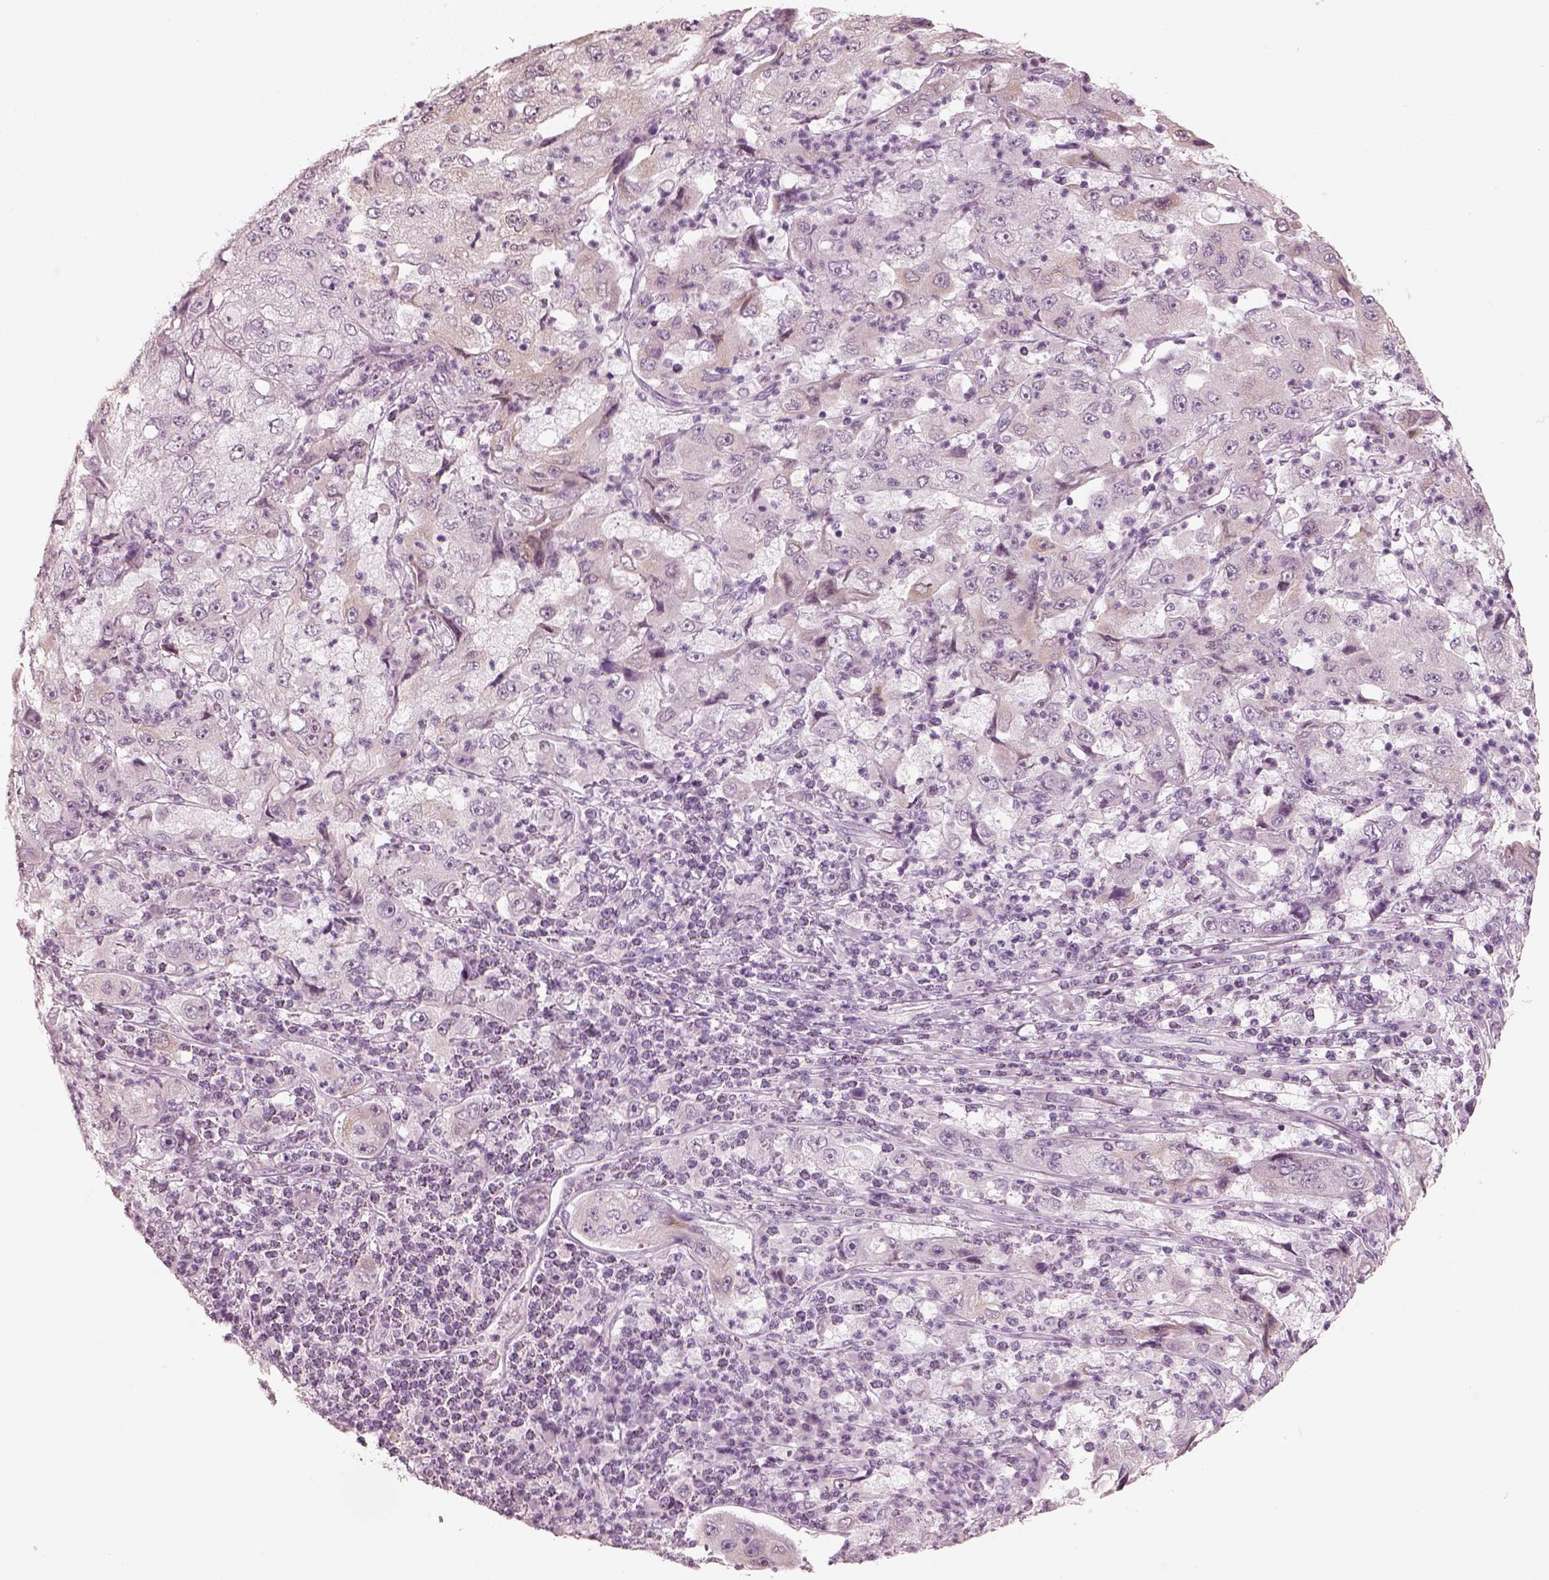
{"staining": {"intensity": "negative", "quantity": "none", "location": "none"}, "tissue": "cervical cancer", "cell_type": "Tumor cells", "image_type": "cancer", "snomed": [{"axis": "morphology", "description": "Squamous cell carcinoma, NOS"}, {"axis": "topography", "description": "Cervix"}], "caption": "The immunohistochemistry photomicrograph has no significant expression in tumor cells of cervical cancer (squamous cell carcinoma) tissue.", "gene": "PON3", "patient": {"sex": "female", "age": 36}}